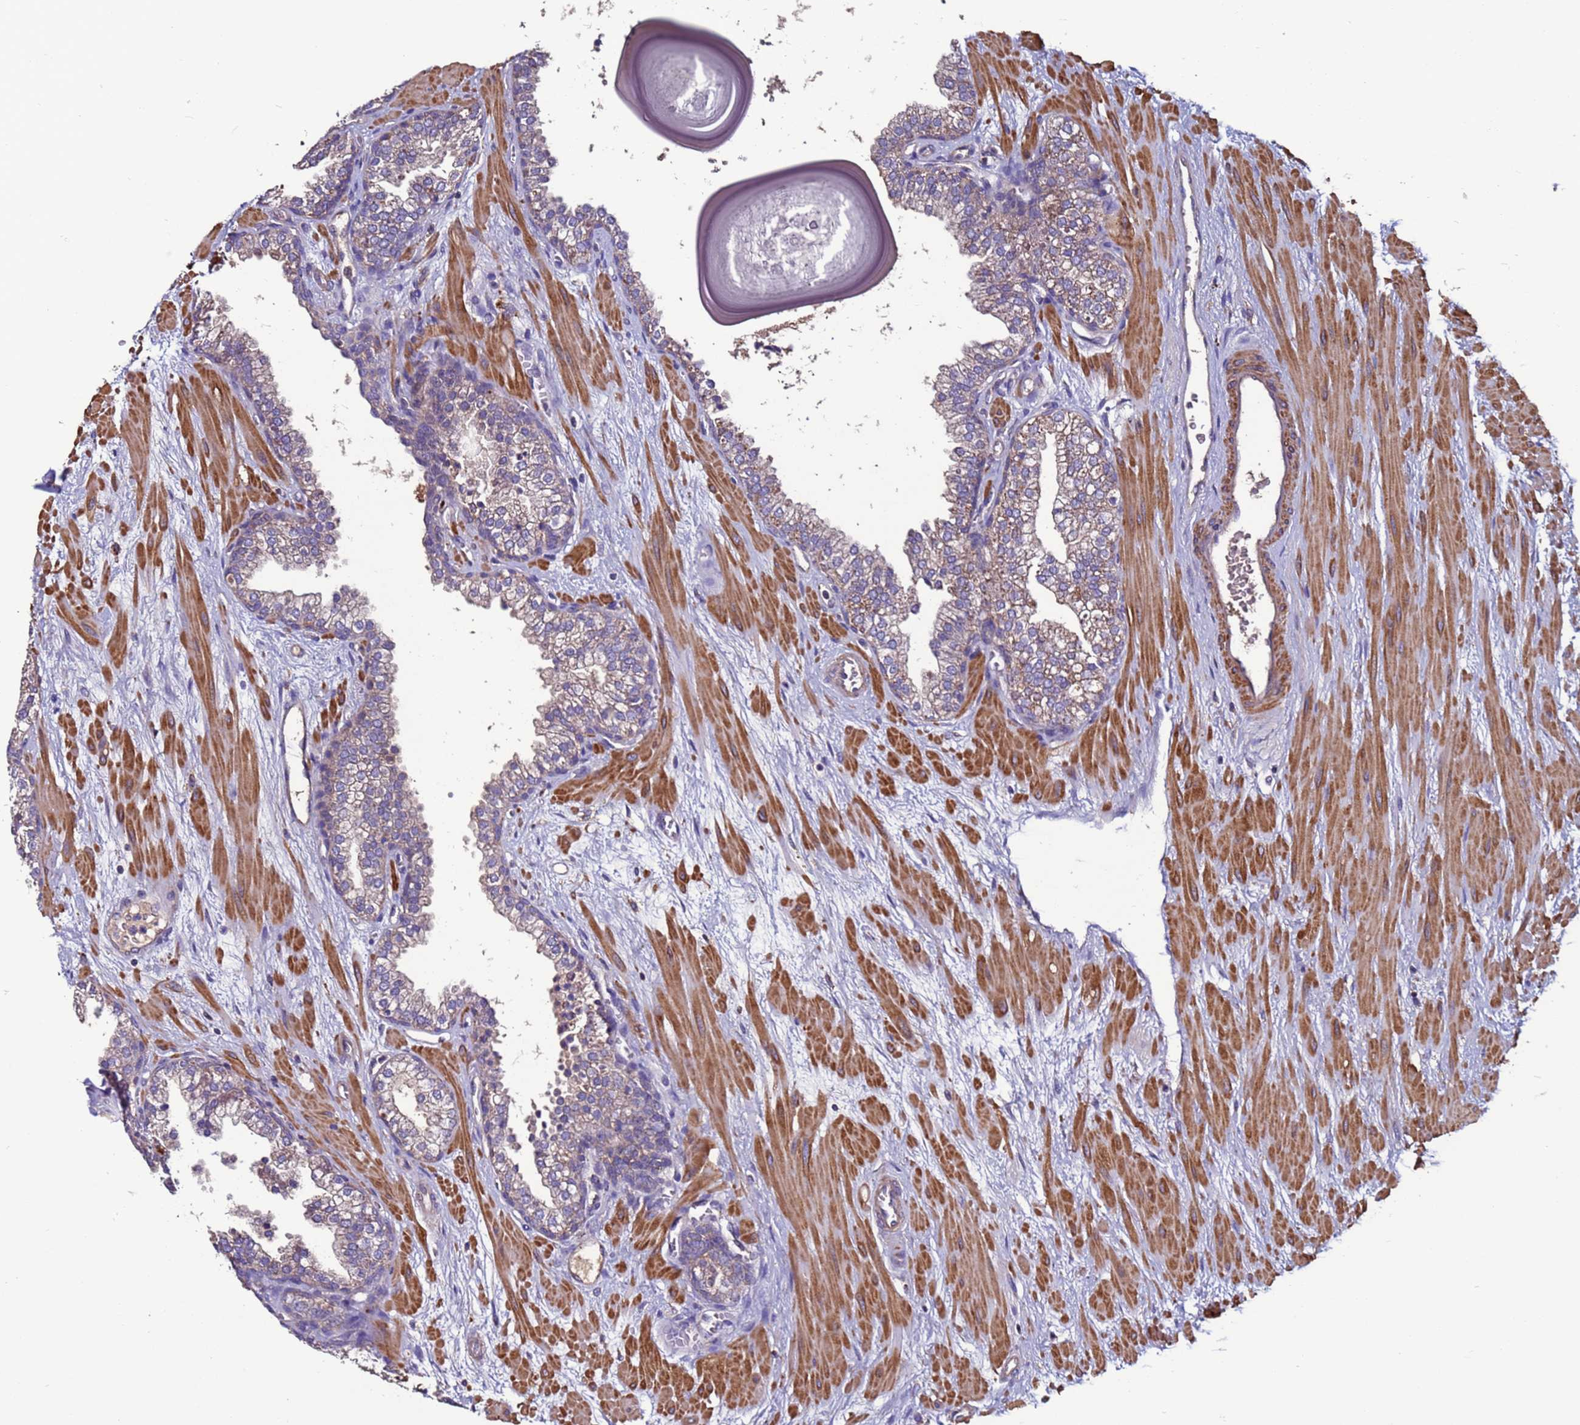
{"staining": {"intensity": "weak", "quantity": "<25%", "location": "cytoplasmic/membranous"}, "tissue": "prostate", "cell_type": "Glandular cells", "image_type": "normal", "snomed": [{"axis": "morphology", "description": "Normal tissue, NOS"}, {"axis": "topography", "description": "Prostate"}], "caption": "A micrograph of human prostate is negative for staining in glandular cells. (DAB immunohistochemistry (IHC) with hematoxylin counter stain).", "gene": "CEP55", "patient": {"sex": "male", "age": 48}}